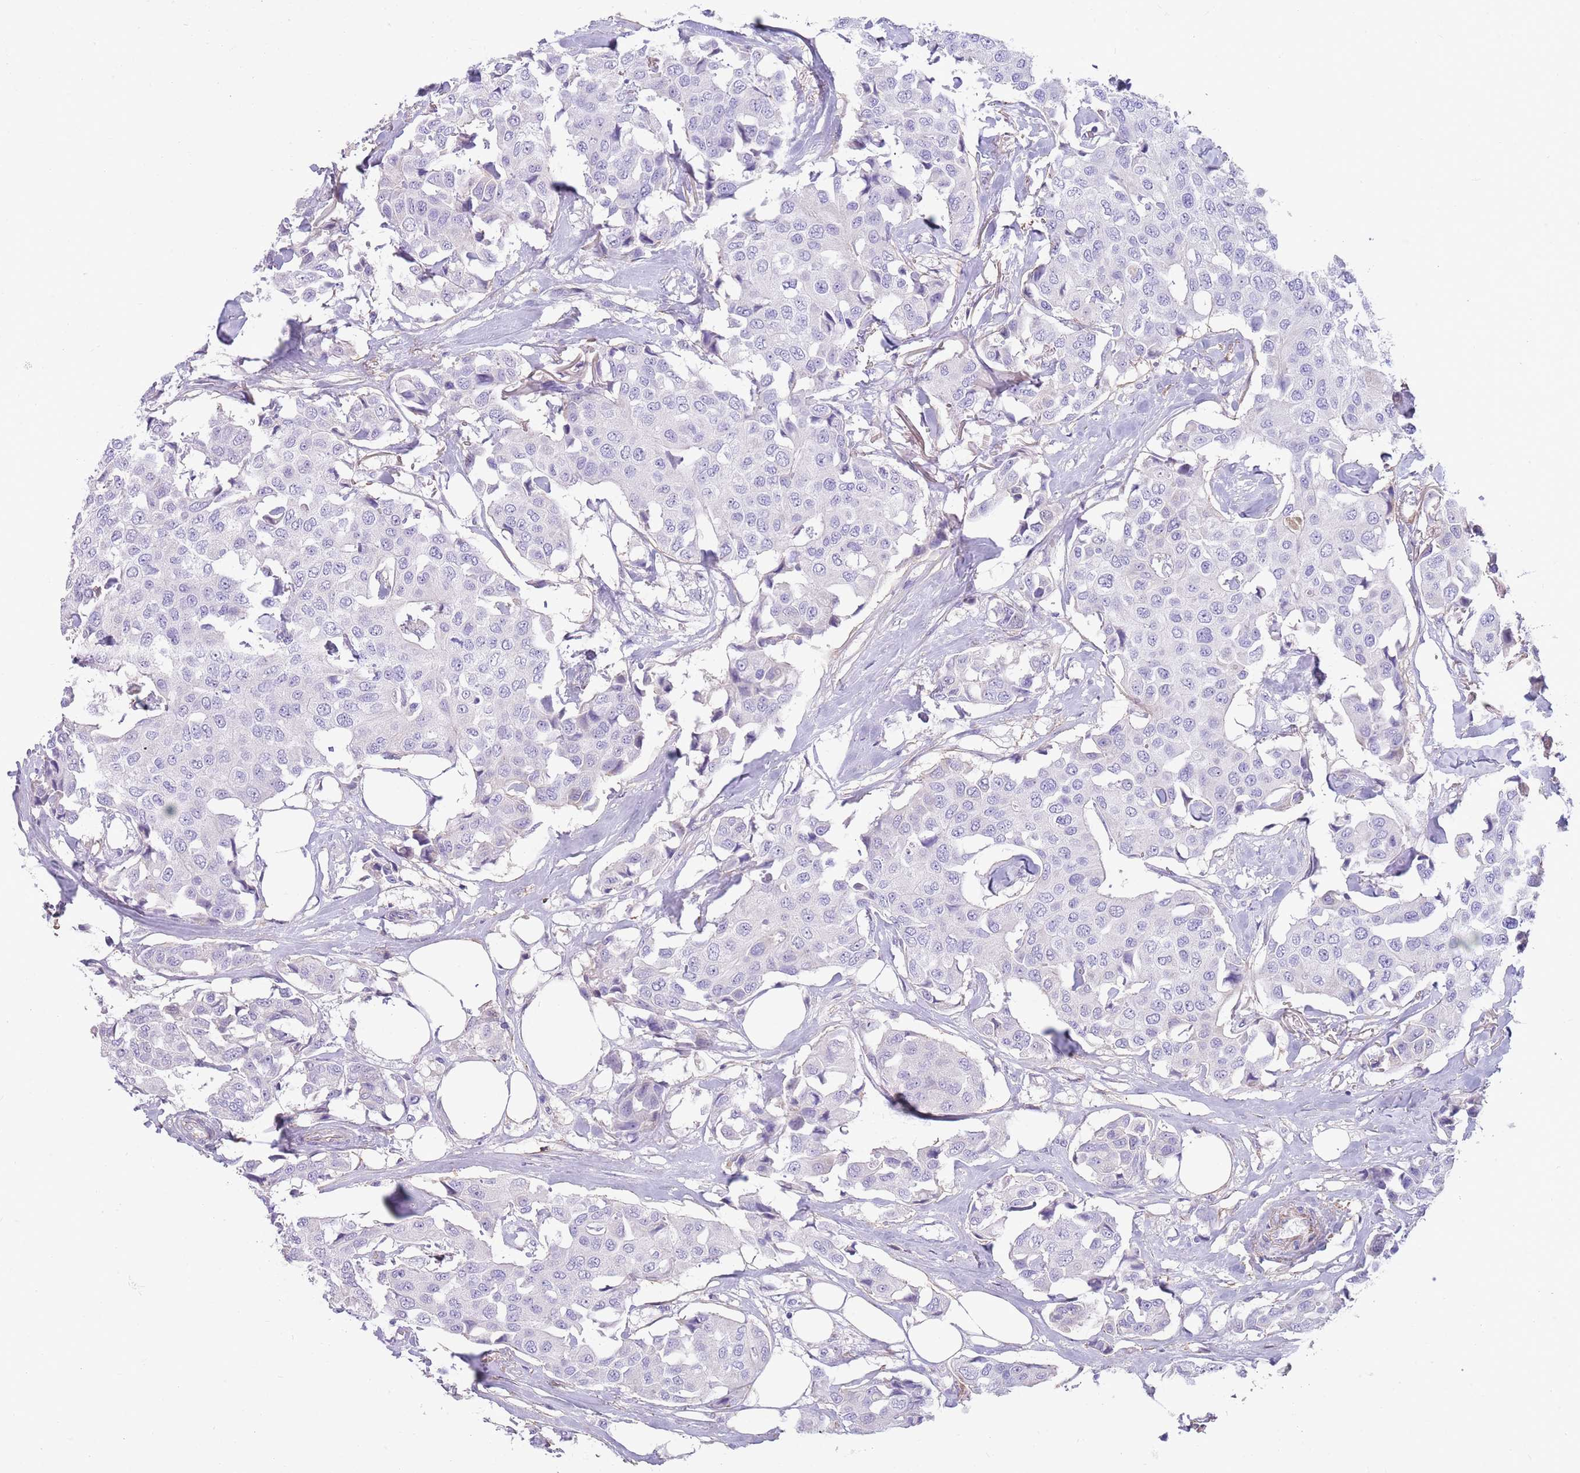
{"staining": {"intensity": "negative", "quantity": "none", "location": "none"}, "tissue": "breast cancer", "cell_type": "Tumor cells", "image_type": "cancer", "snomed": [{"axis": "morphology", "description": "Duct carcinoma"}, {"axis": "topography", "description": "Breast"}], "caption": "Tumor cells show no significant protein expression in breast cancer.", "gene": "LEPROTL1", "patient": {"sex": "female", "age": 80}}